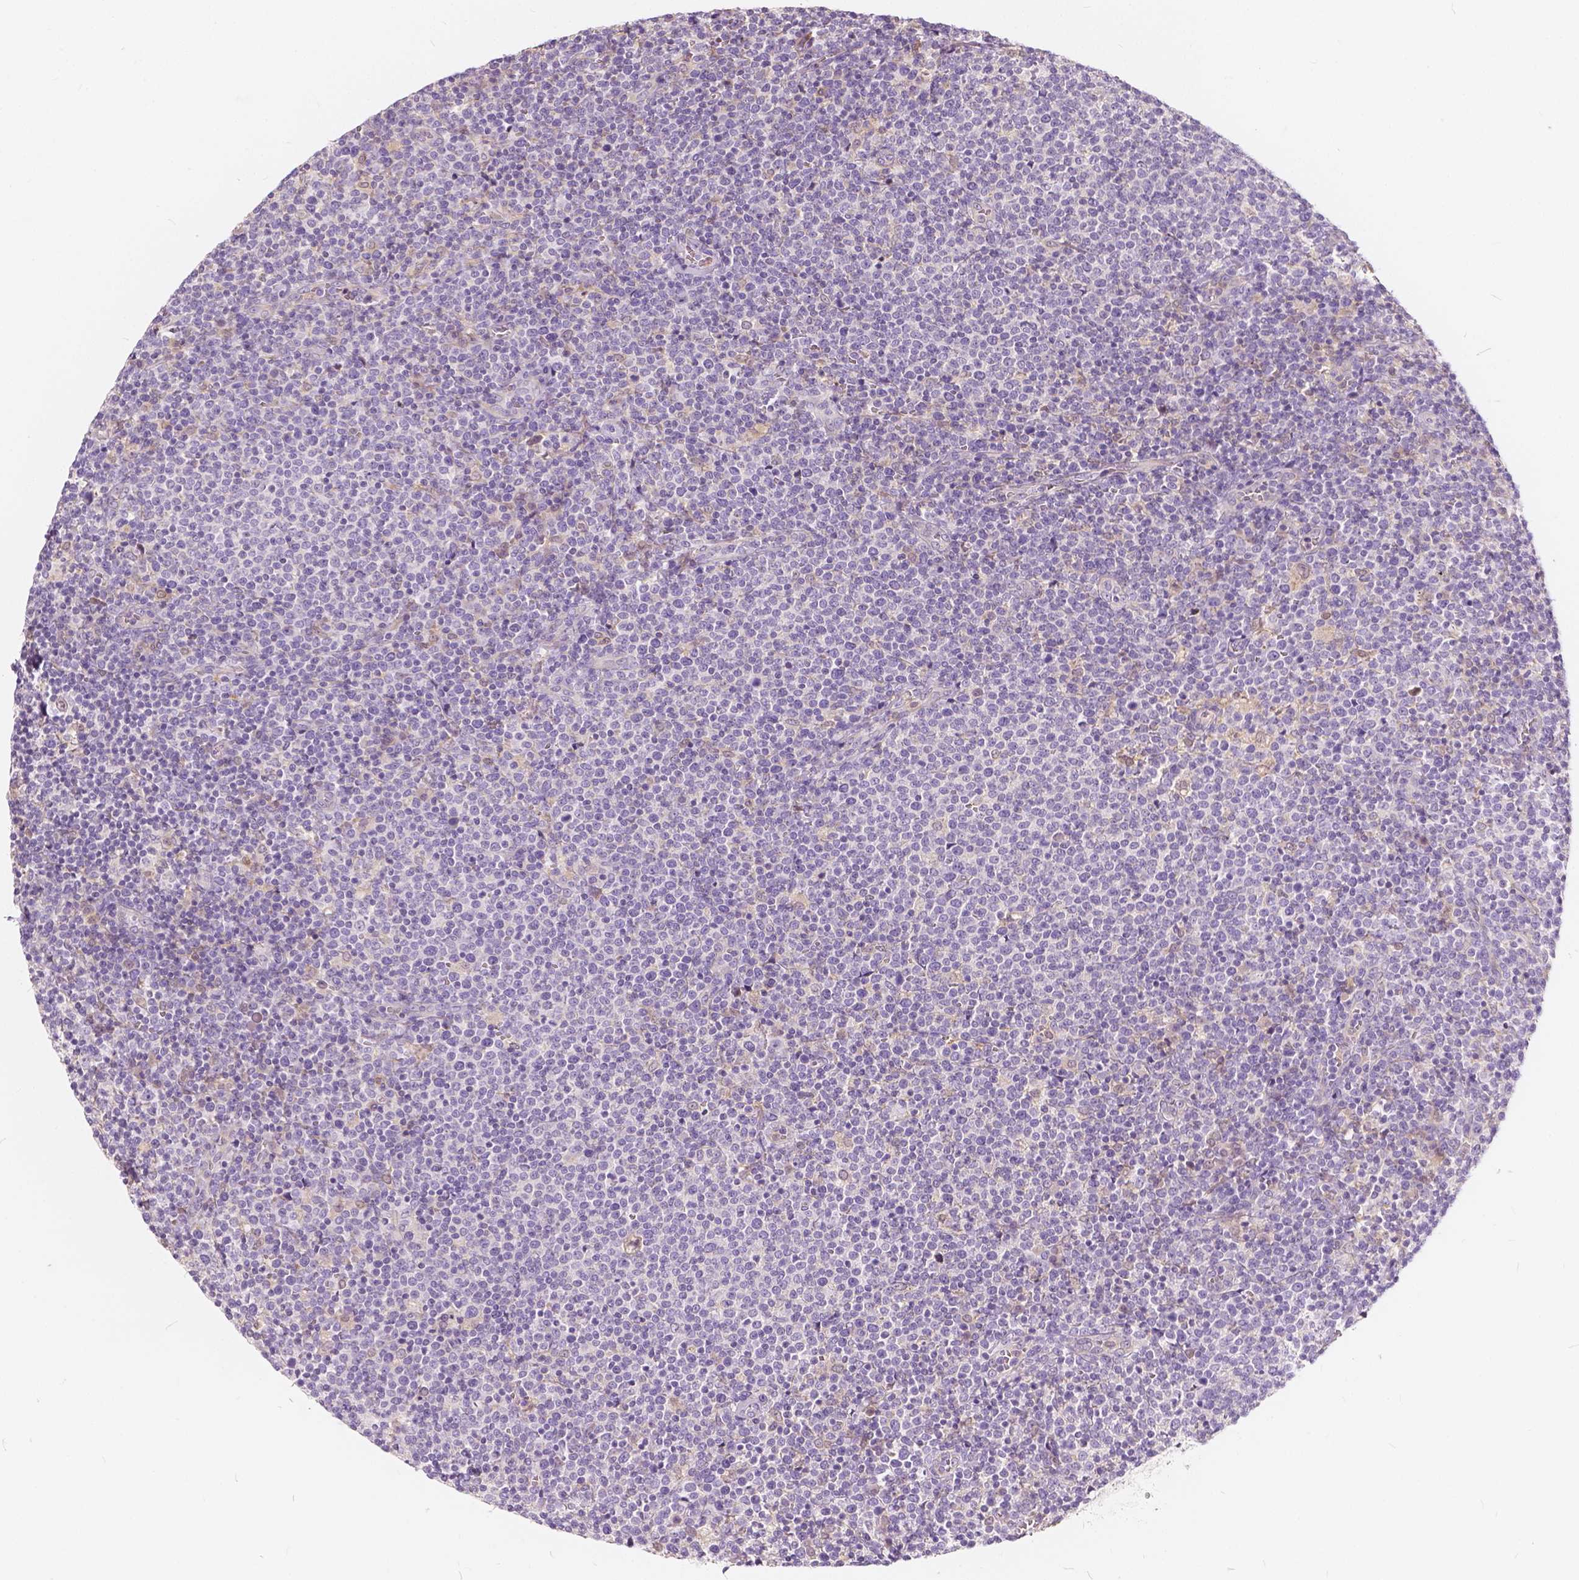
{"staining": {"intensity": "negative", "quantity": "none", "location": "none"}, "tissue": "lymphoma", "cell_type": "Tumor cells", "image_type": "cancer", "snomed": [{"axis": "morphology", "description": "Malignant lymphoma, non-Hodgkin's type, High grade"}, {"axis": "topography", "description": "Lymph node"}], "caption": "Lymphoma was stained to show a protein in brown. There is no significant staining in tumor cells.", "gene": "KIAA0513", "patient": {"sex": "male", "age": 61}}